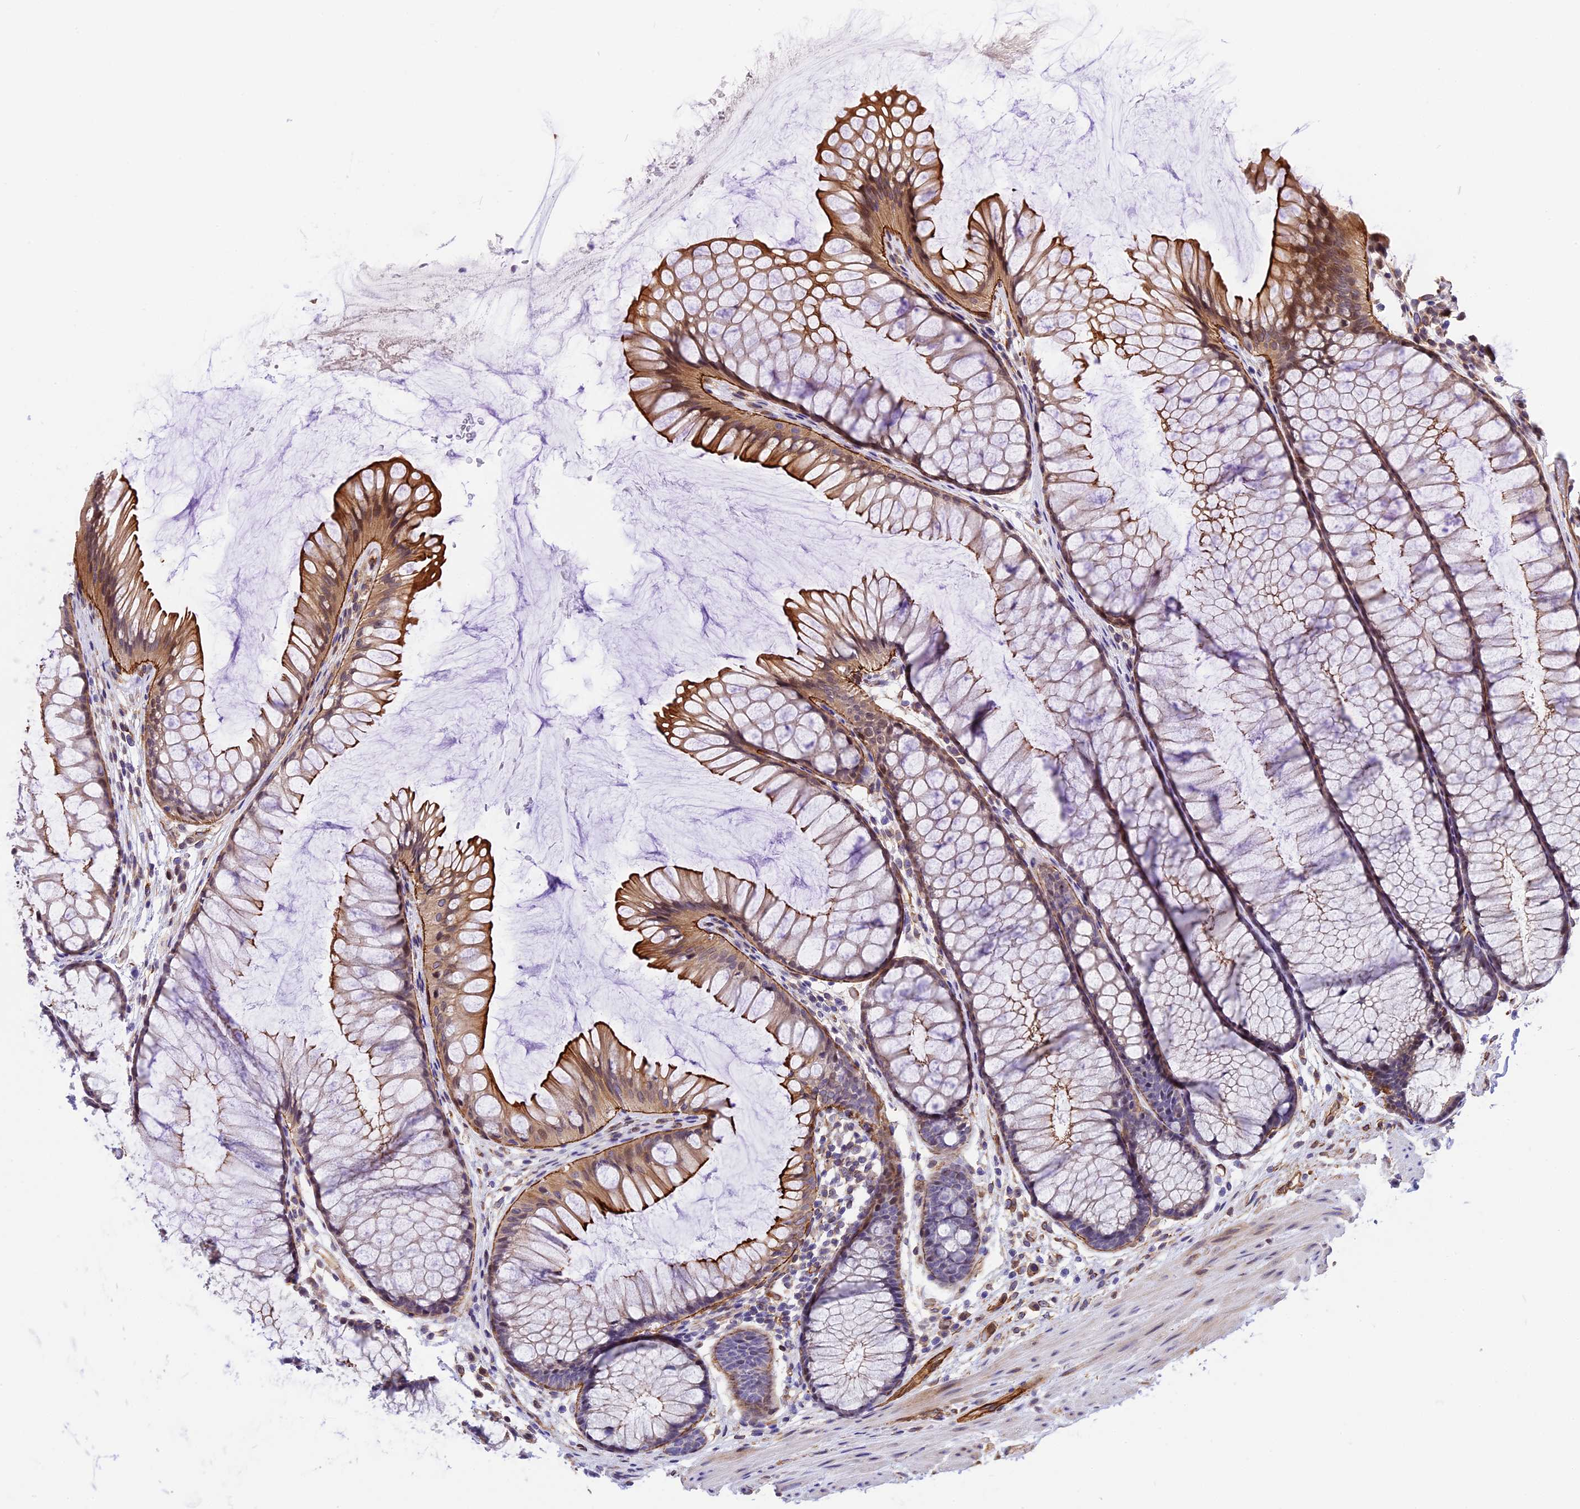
{"staining": {"intensity": "strong", "quantity": ">75%", "location": "cytoplasmic/membranous"}, "tissue": "colon", "cell_type": "Endothelial cells", "image_type": "normal", "snomed": [{"axis": "morphology", "description": "Normal tissue, NOS"}, {"axis": "topography", "description": "Colon"}], "caption": "The immunohistochemical stain shows strong cytoplasmic/membranous staining in endothelial cells of benign colon. The protein of interest is stained brown, and the nuclei are stained in blue (DAB (3,3'-diaminobenzidine) IHC with brightfield microscopy, high magnification).", "gene": "R3HDM4", "patient": {"sex": "female", "age": 82}}